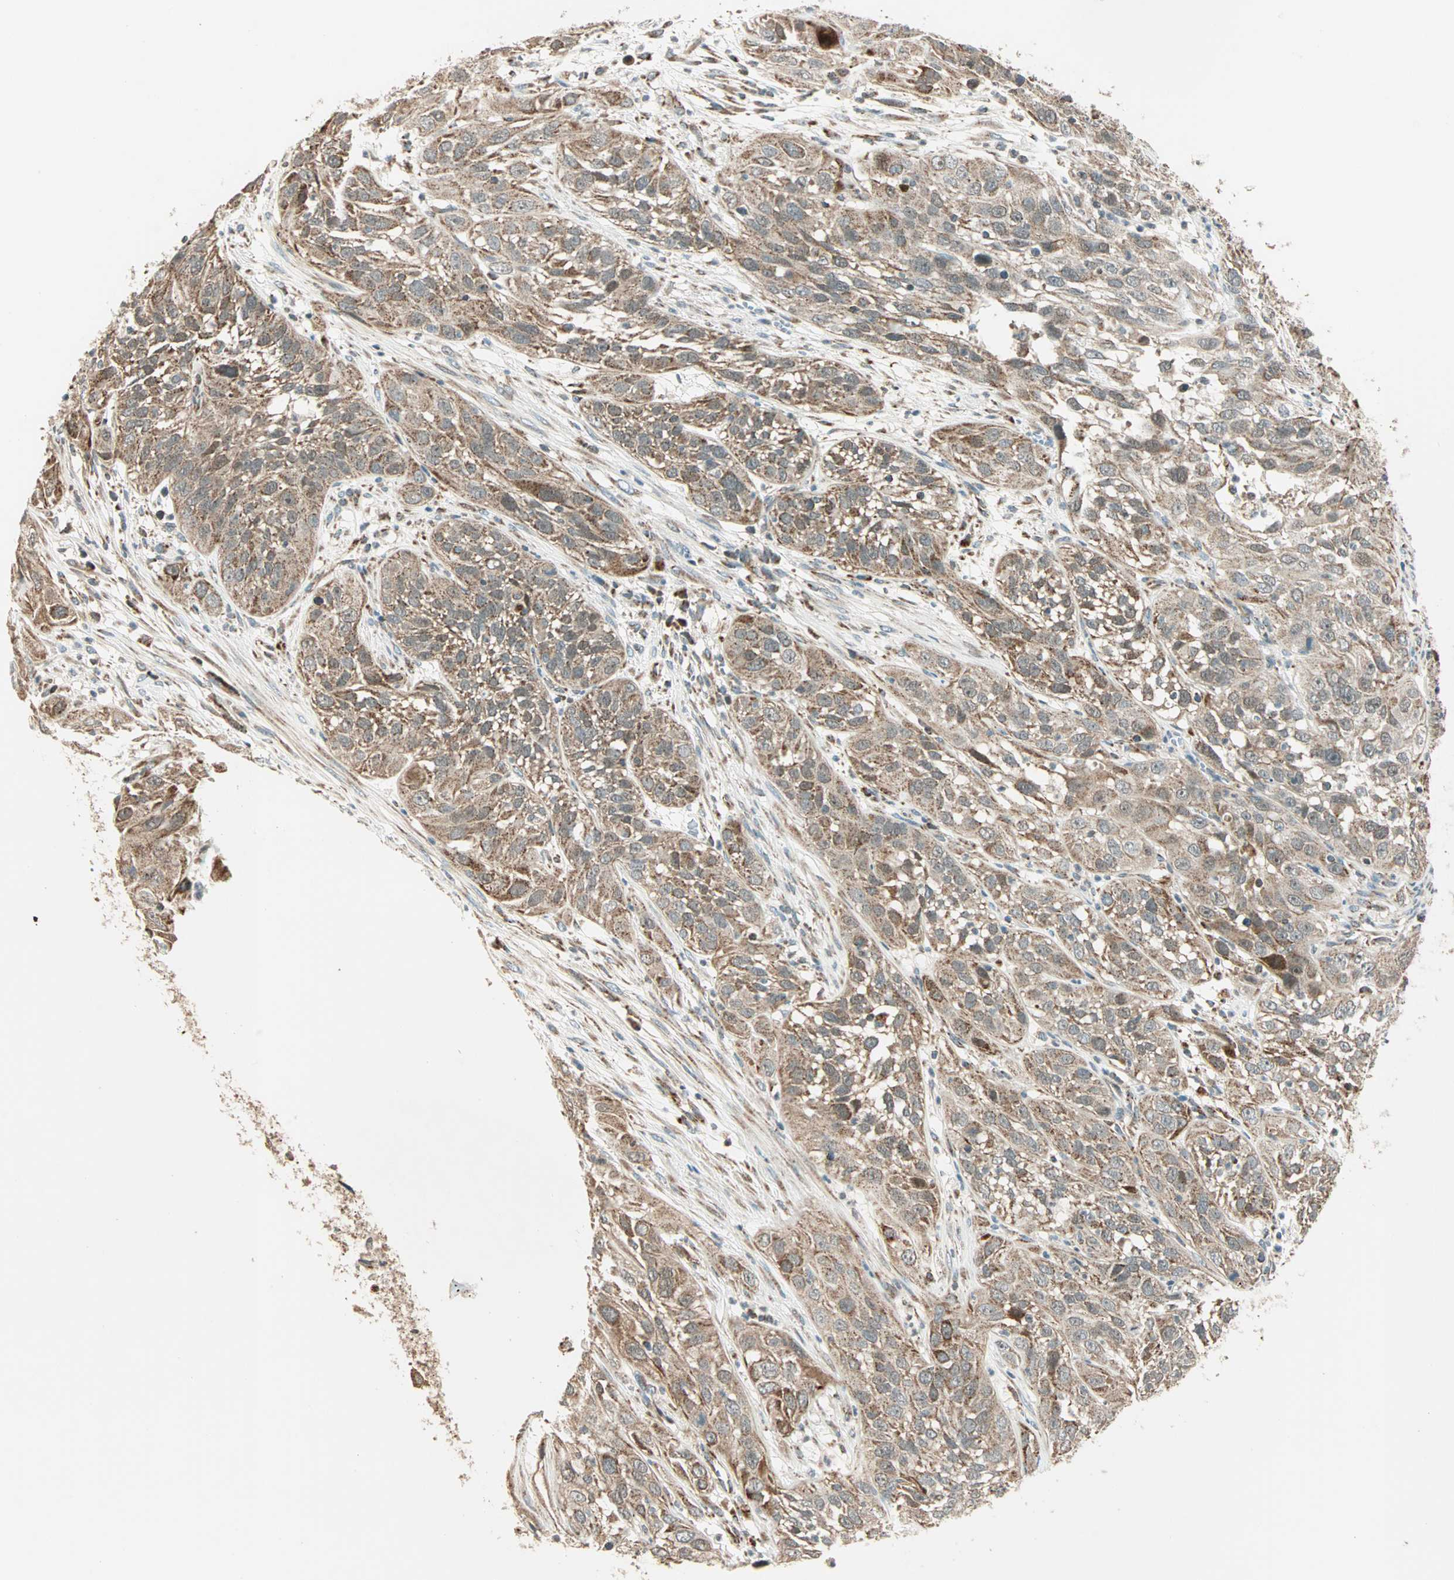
{"staining": {"intensity": "weak", "quantity": ">75%", "location": "cytoplasmic/membranous"}, "tissue": "cervical cancer", "cell_type": "Tumor cells", "image_type": "cancer", "snomed": [{"axis": "morphology", "description": "Squamous cell carcinoma, NOS"}, {"axis": "topography", "description": "Cervix"}], "caption": "Immunohistochemistry (IHC) image of cervical cancer (squamous cell carcinoma) stained for a protein (brown), which displays low levels of weak cytoplasmic/membranous positivity in approximately >75% of tumor cells.", "gene": "SPRY4", "patient": {"sex": "female", "age": 32}}